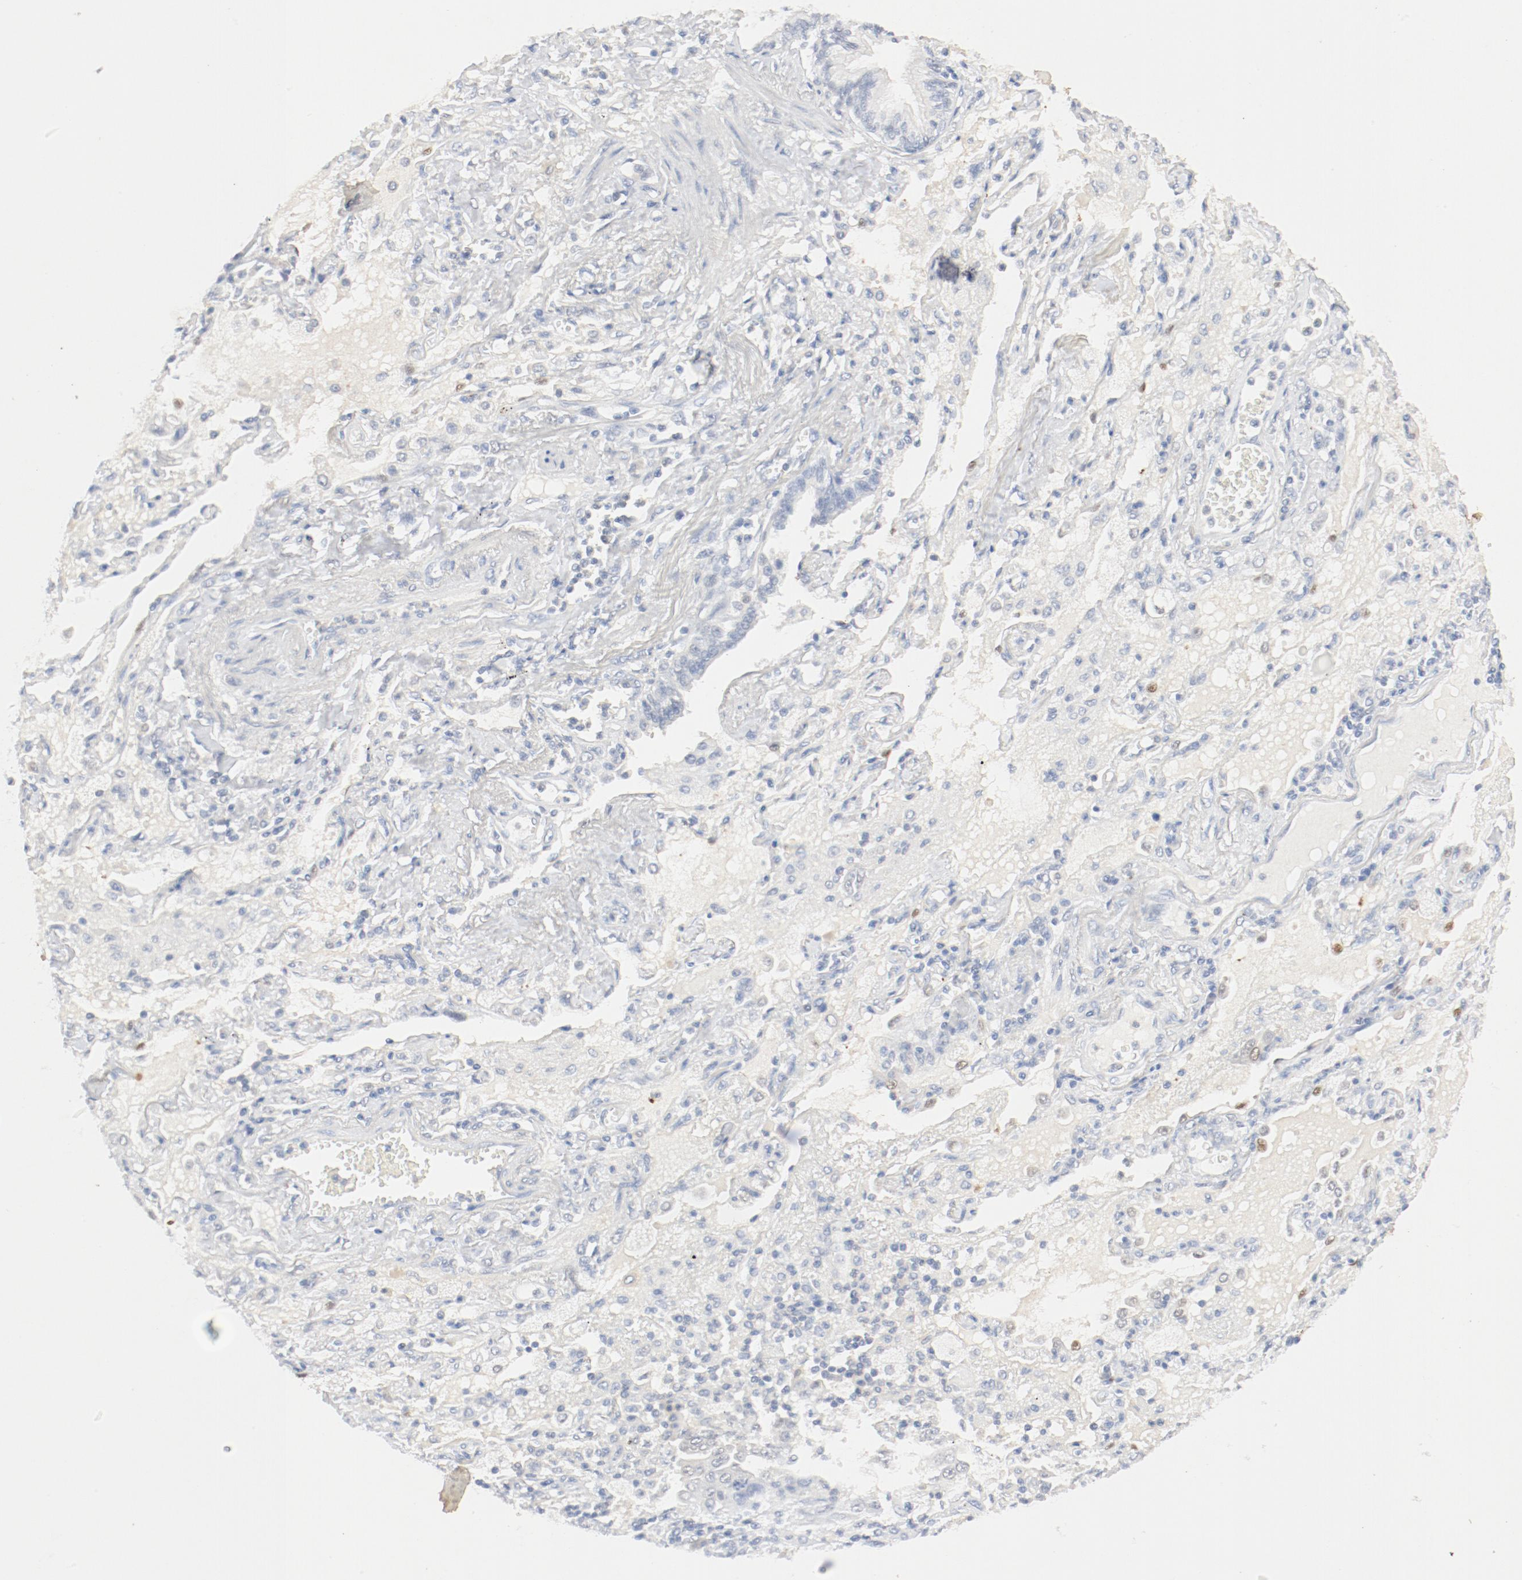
{"staining": {"intensity": "negative", "quantity": "none", "location": "none"}, "tissue": "lung cancer", "cell_type": "Tumor cells", "image_type": "cancer", "snomed": [{"axis": "morphology", "description": "Squamous cell carcinoma, NOS"}, {"axis": "topography", "description": "Lung"}], "caption": "The histopathology image demonstrates no significant expression in tumor cells of squamous cell carcinoma (lung). Brightfield microscopy of immunohistochemistry (IHC) stained with DAB (brown) and hematoxylin (blue), captured at high magnification.", "gene": "PGM1", "patient": {"sex": "female", "age": 76}}